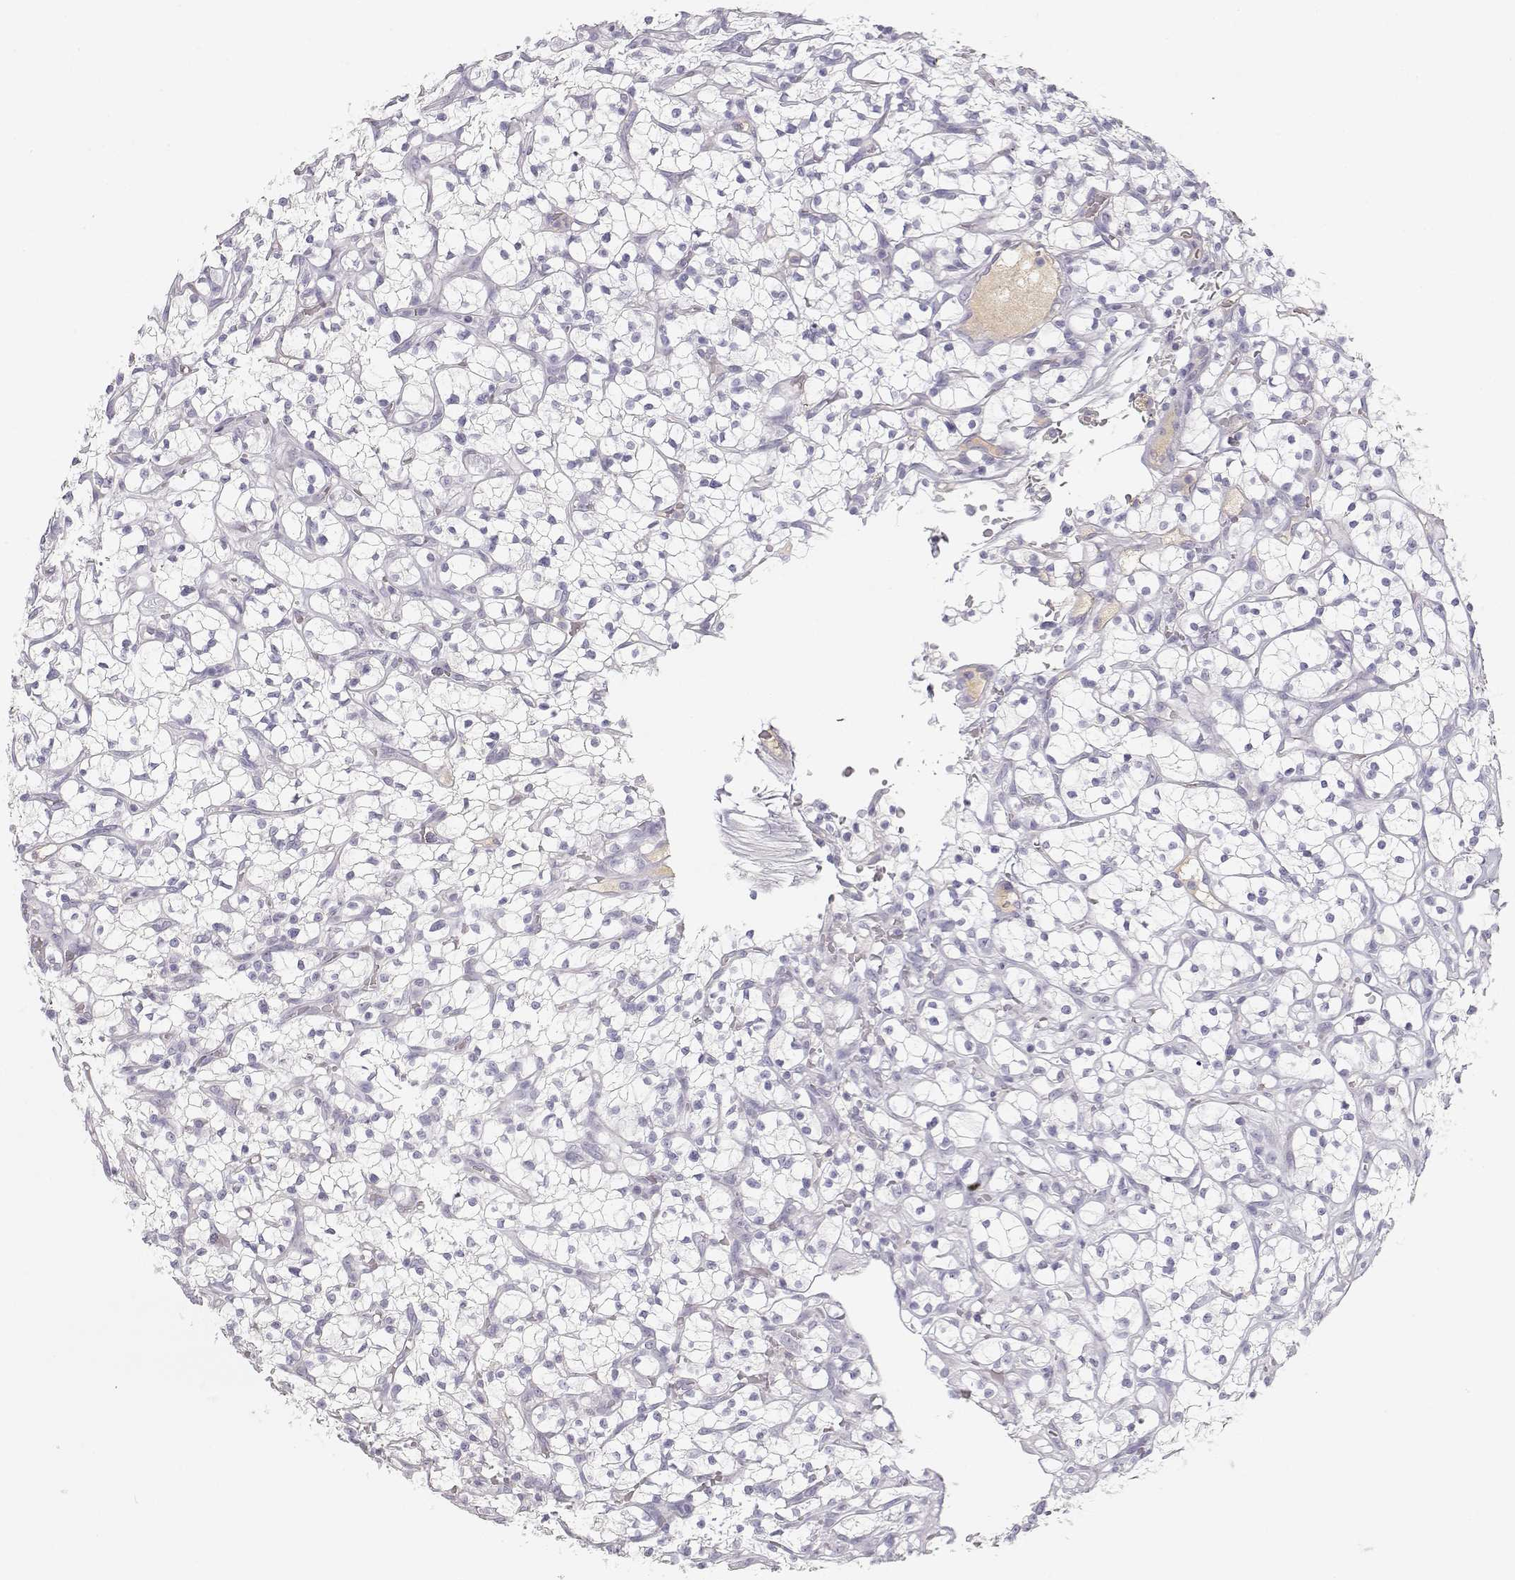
{"staining": {"intensity": "negative", "quantity": "none", "location": "none"}, "tissue": "renal cancer", "cell_type": "Tumor cells", "image_type": "cancer", "snomed": [{"axis": "morphology", "description": "Adenocarcinoma, NOS"}, {"axis": "topography", "description": "Kidney"}], "caption": "Protein analysis of adenocarcinoma (renal) exhibits no significant positivity in tumor cells.", "gene": "SLCO6A1", "patient": {"sex": "female", "age": 64}}